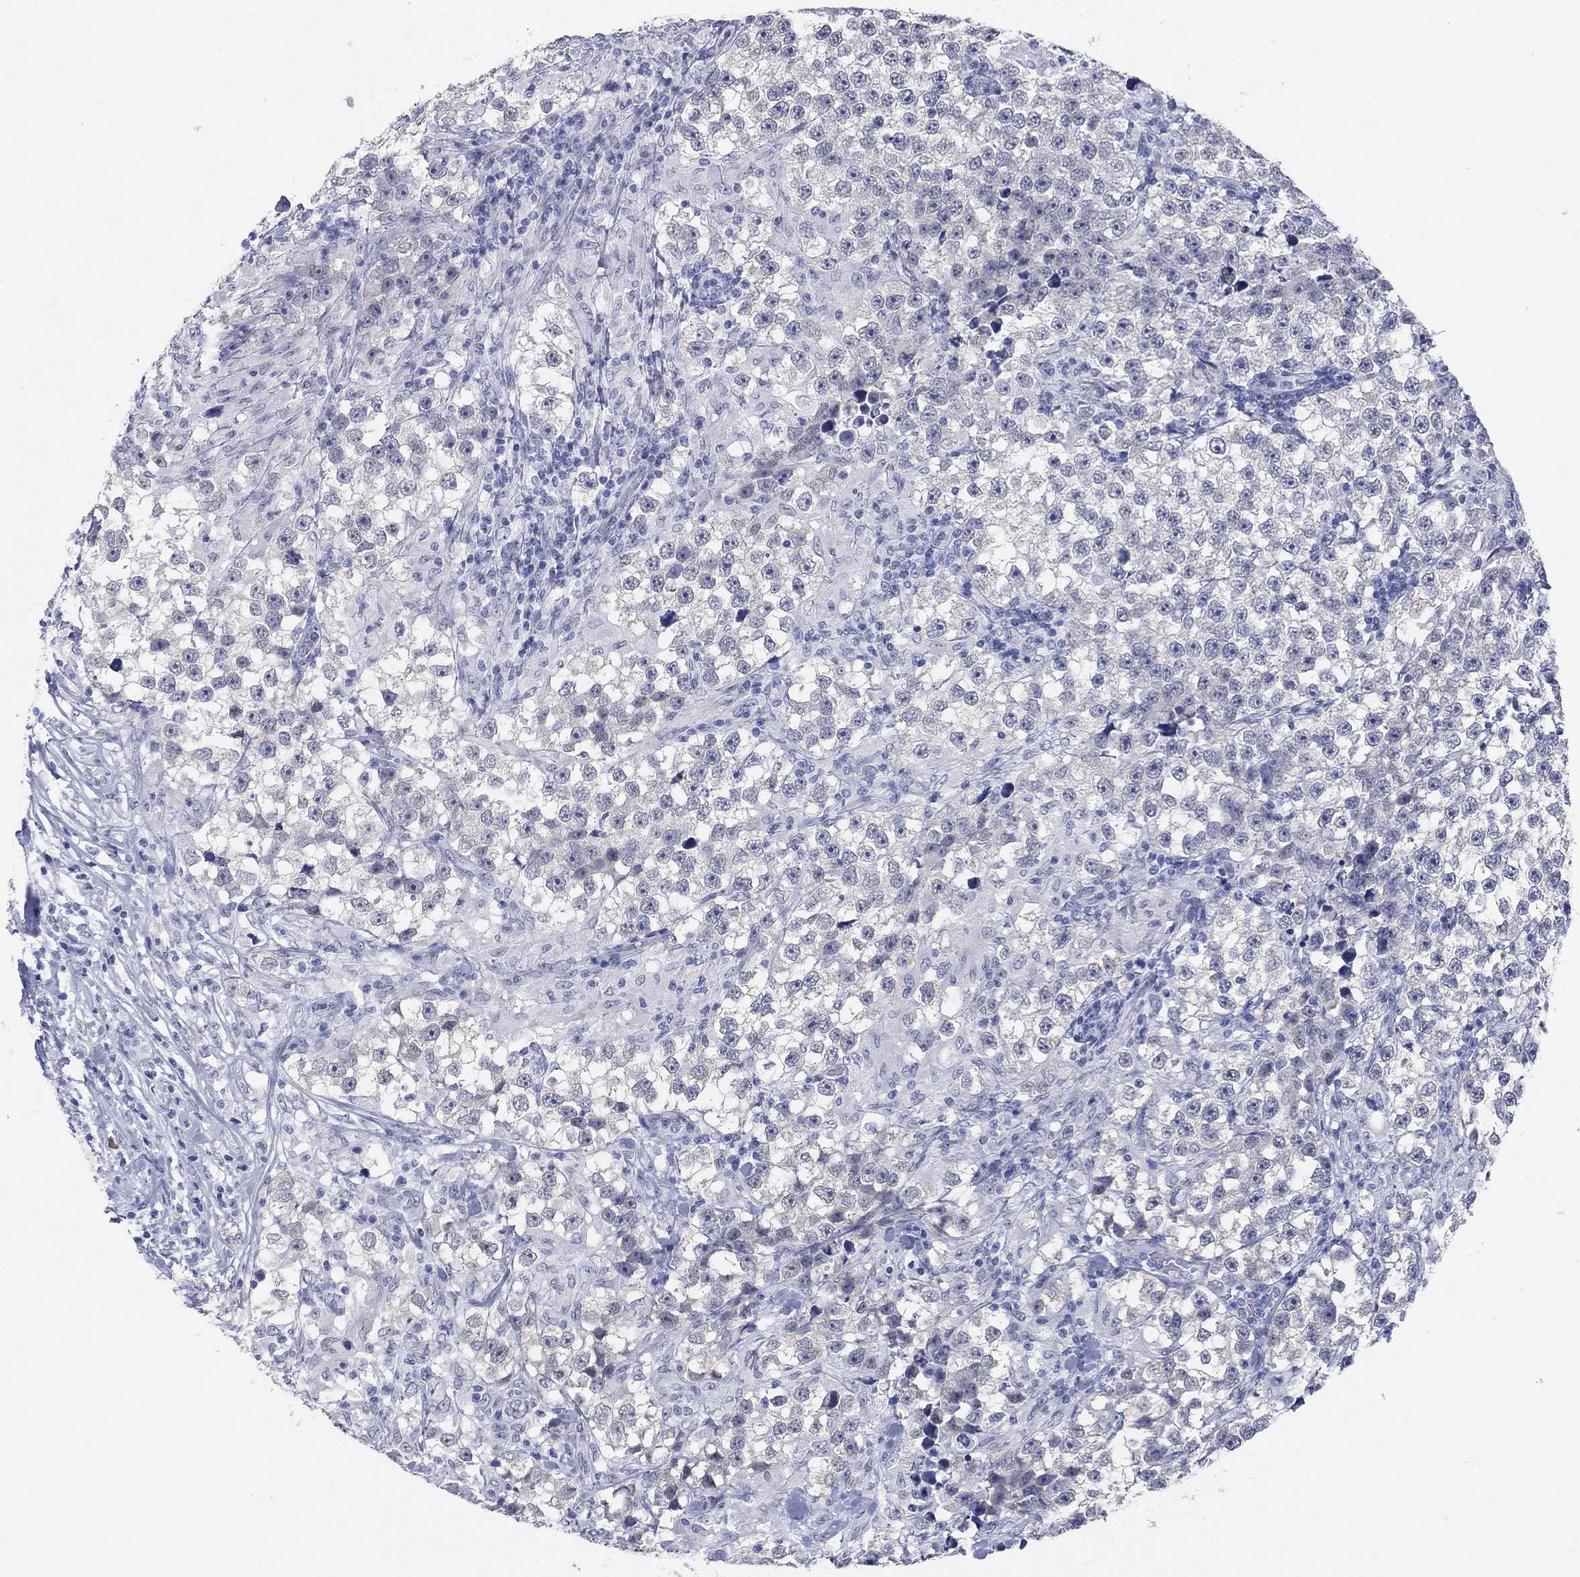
{"staining": {"intensity": "negative", "quantity": "none", "location": "none"}, "tissue": "testis cancer", "cell_type": "Tumor cells", "image_type": "cancer", "snomed": [{"axis": "morphology", "description": "Seminoma, NOS"}, {"axis": "topography", "description": "Testis"}], "caption": "Immunohistochemistry (IHC) histopathology image of human seminoma (testis) stained for a protein (brown), which displays no expression in tumor cells. The staining was performed using DAB to visualize the protein expression in brown, while the nuclei were stained in blue with hematoxylin (Magnification: 20x).", "gene": "ECEL1", "patient": {"sex": "male", "age": 46}}